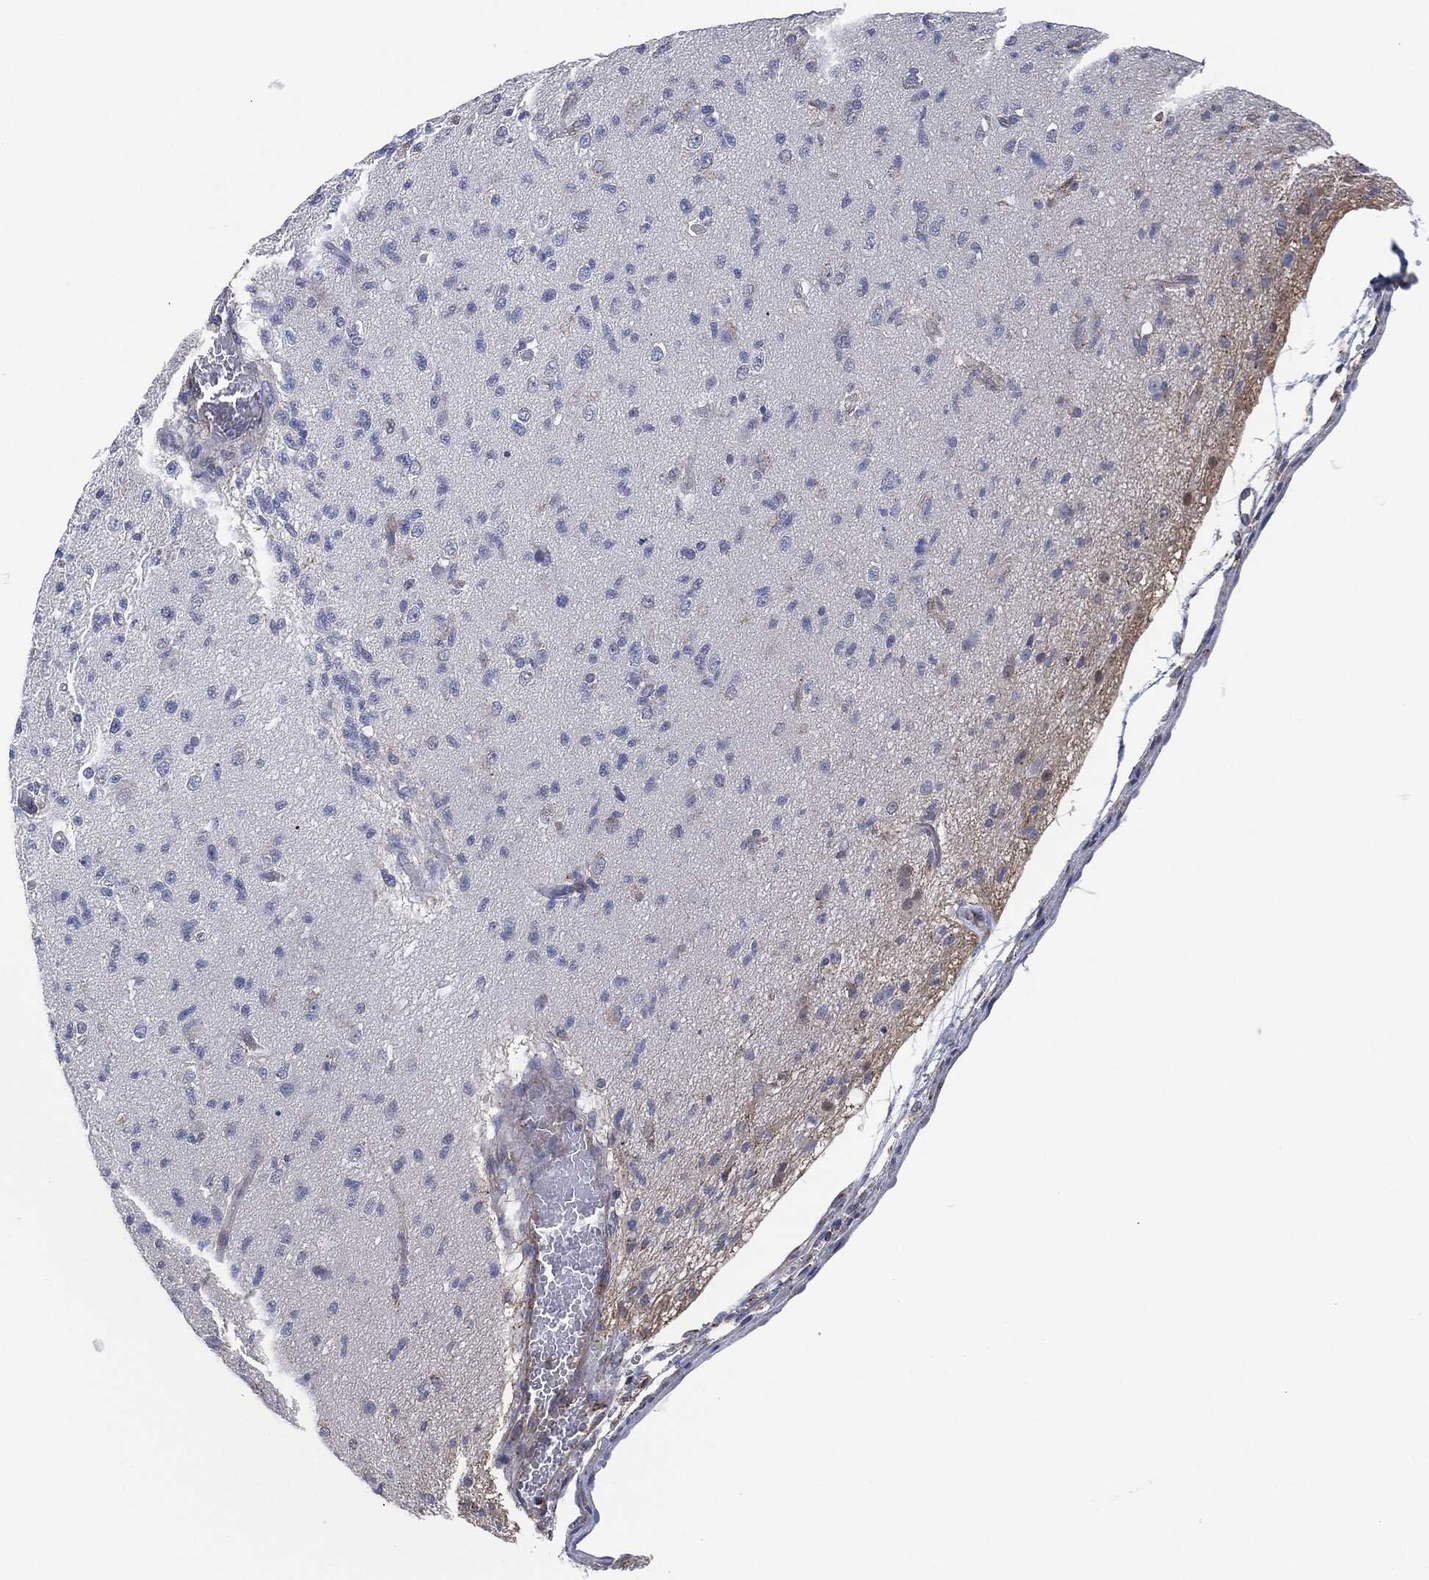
{"staining": {"intensity": "negative", "quantity": "none", "location": "none"}, "tissue": "glioma", "cell_type": "Tumor cells", "image_type": "cancer", "snomed": [{"axis": "morphology", "description": "Glioma, malignant, High grade"}, {"axis": "topography", "description": "Brain"}], "caption": "Photomicrograph shows no protein positivity in tumor cells of malignant high-grade glioma tissue.", "gene": "SHROOM2", "patient": {"sex": "male", "age": 56}}